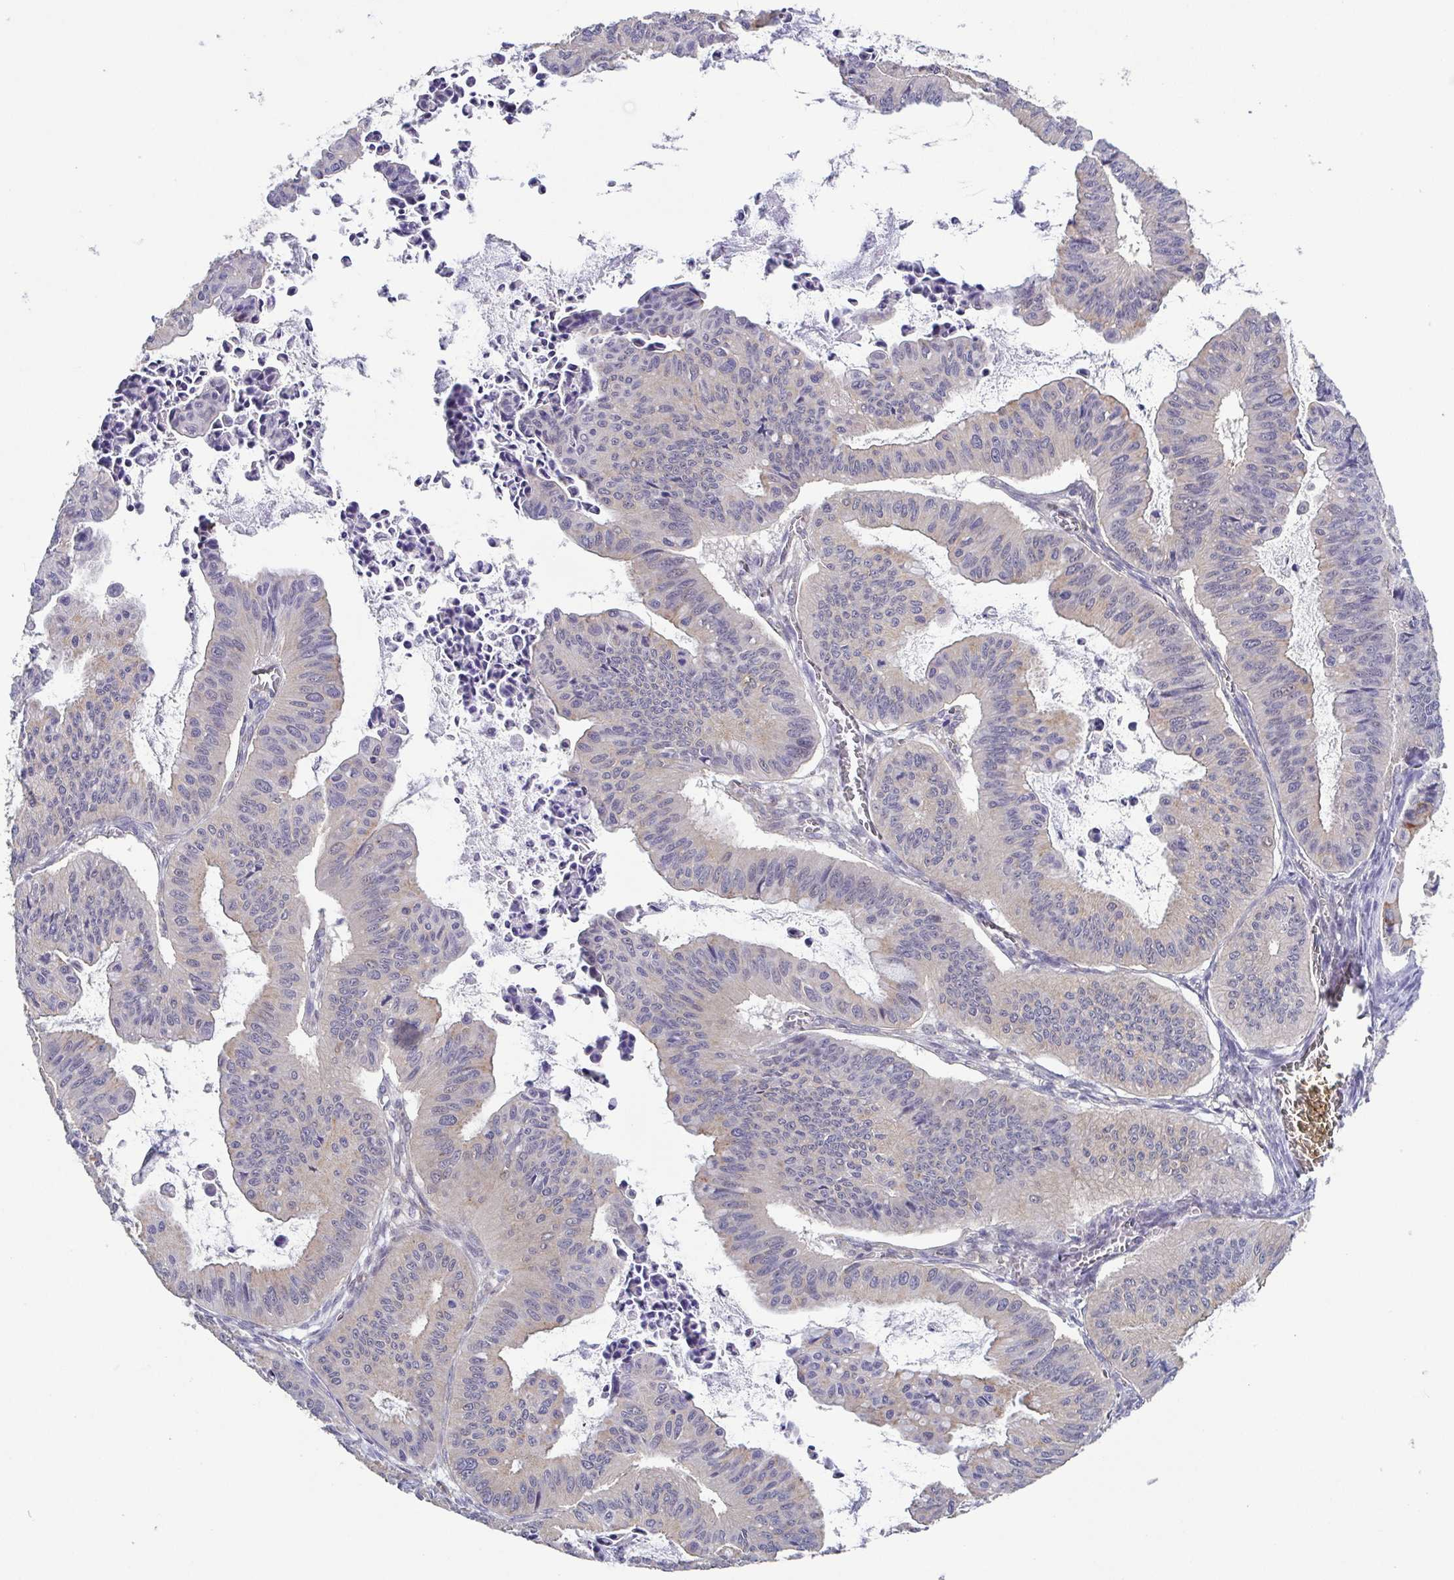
{"staining": {"intensity": "negative", "quantity": "none", "location": "none"}, "tissue": "ovarian cancer", "cell_type": "Tumor cells", "image_type": "cancer", "snomed": [{"axis": "morphology", "description": "Cystadenocarcinoma, mucinous, NOS"}, {"axis": "topography", "description": "Ovary"}], "caption": "High power microscopy micrograph of an immunohistochemistry micrograph of mucinous cystadenocarcinoma (ovarian), revealing no significant positivity in tumor cells.", "gene": "UBE2Q1", "patient": {"sex": "female", "age": 72}}